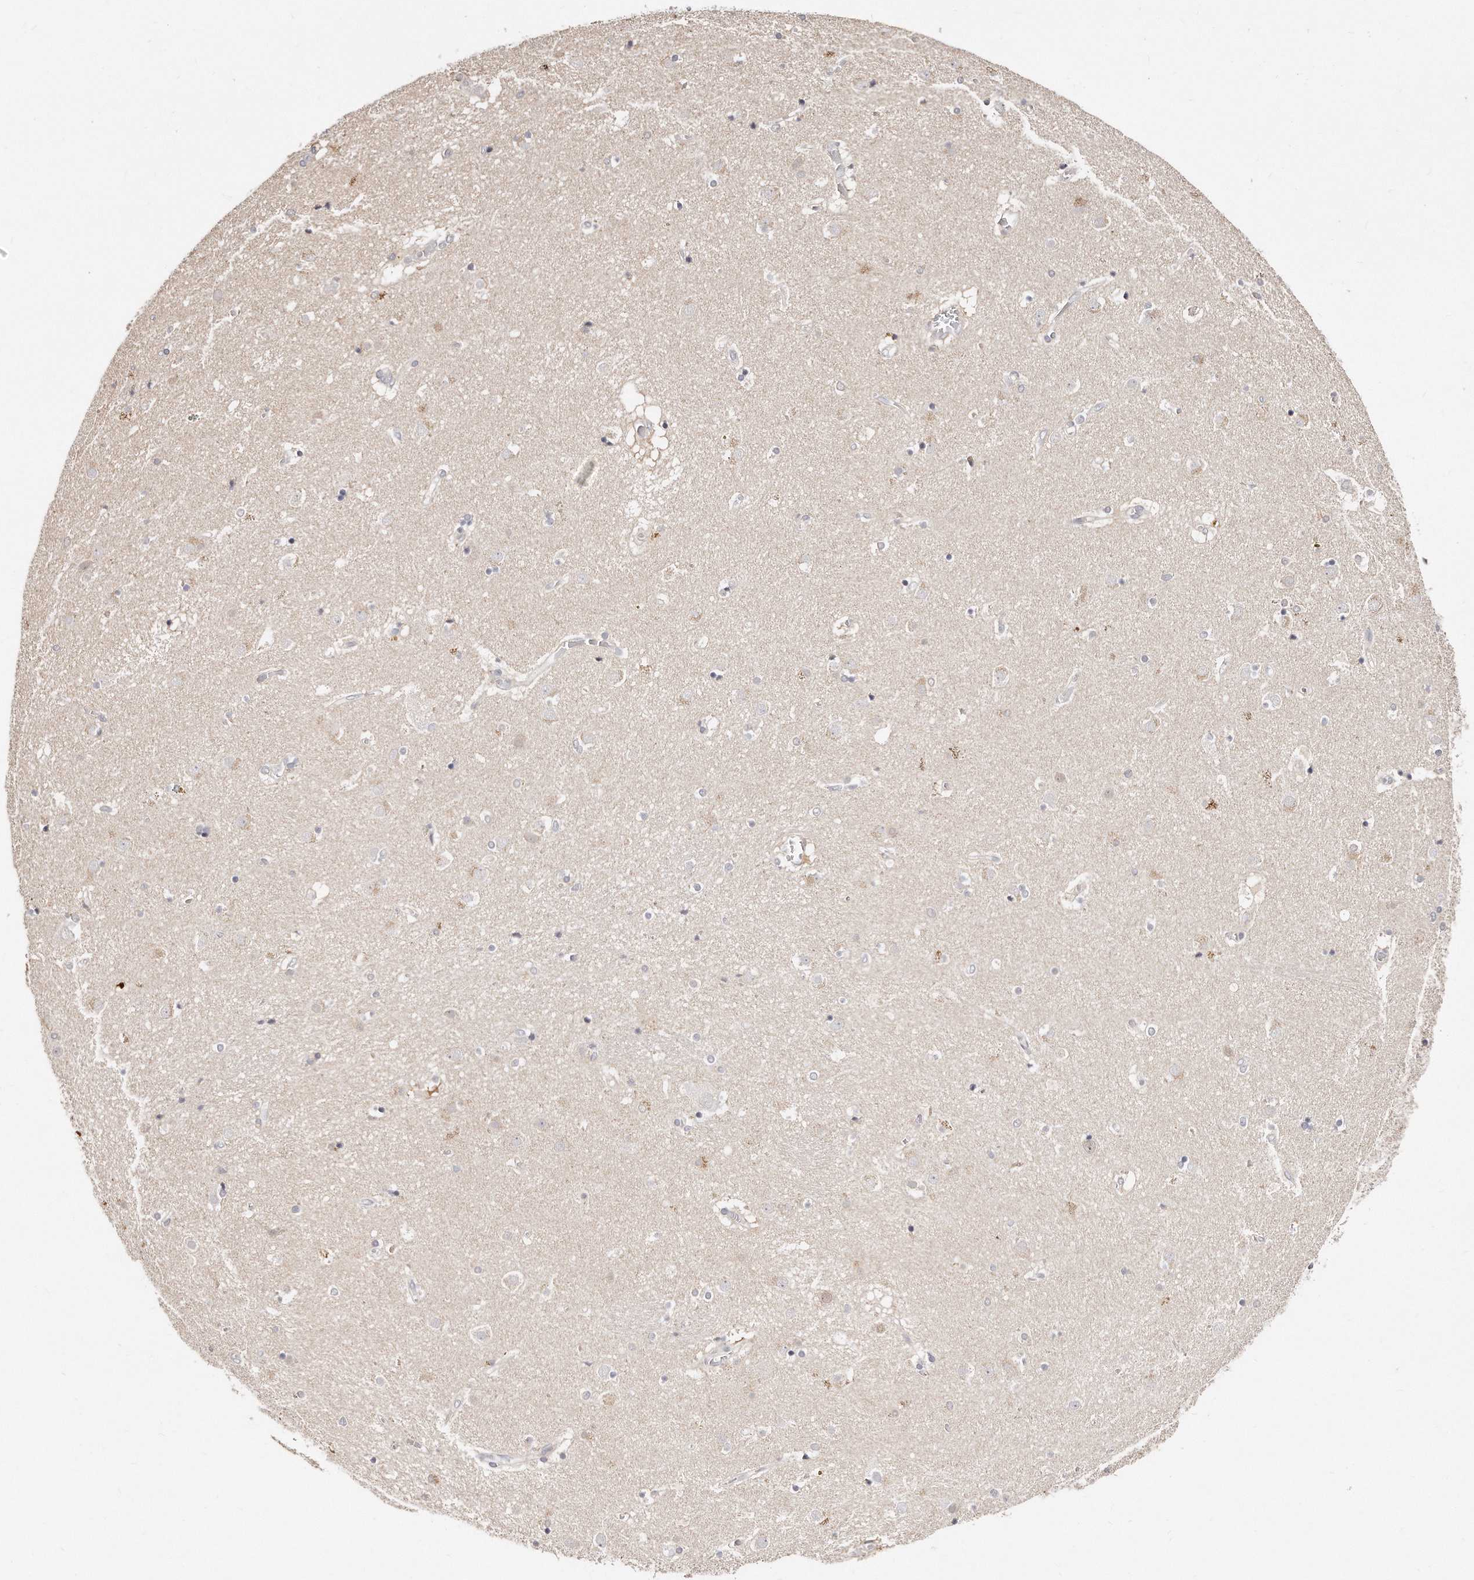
{"staining": {"intensity": "negative", "quantity": "none", "location": "none"}, "tissue": "caudate", "cell_type": "Glial cells", "image_type": "normal", "snomed": [{"axis": "morphology", "description": "Normal tissue, NOS"}, {"axis": "topography", "description": "Lateral ventricle wall"}], "caption": "Unremarkable caudate was stained to show a protein in brown. There is no significant staining in glial cells. Brightfield microscopy of immunohistochemistry stained with DAB (3,3'-diaminobenzidine) (brown) and hematoxylin (blue), captured at high magnification.", "gene": "CASZ1", "patient": {"sex": "male", "age": 70}}